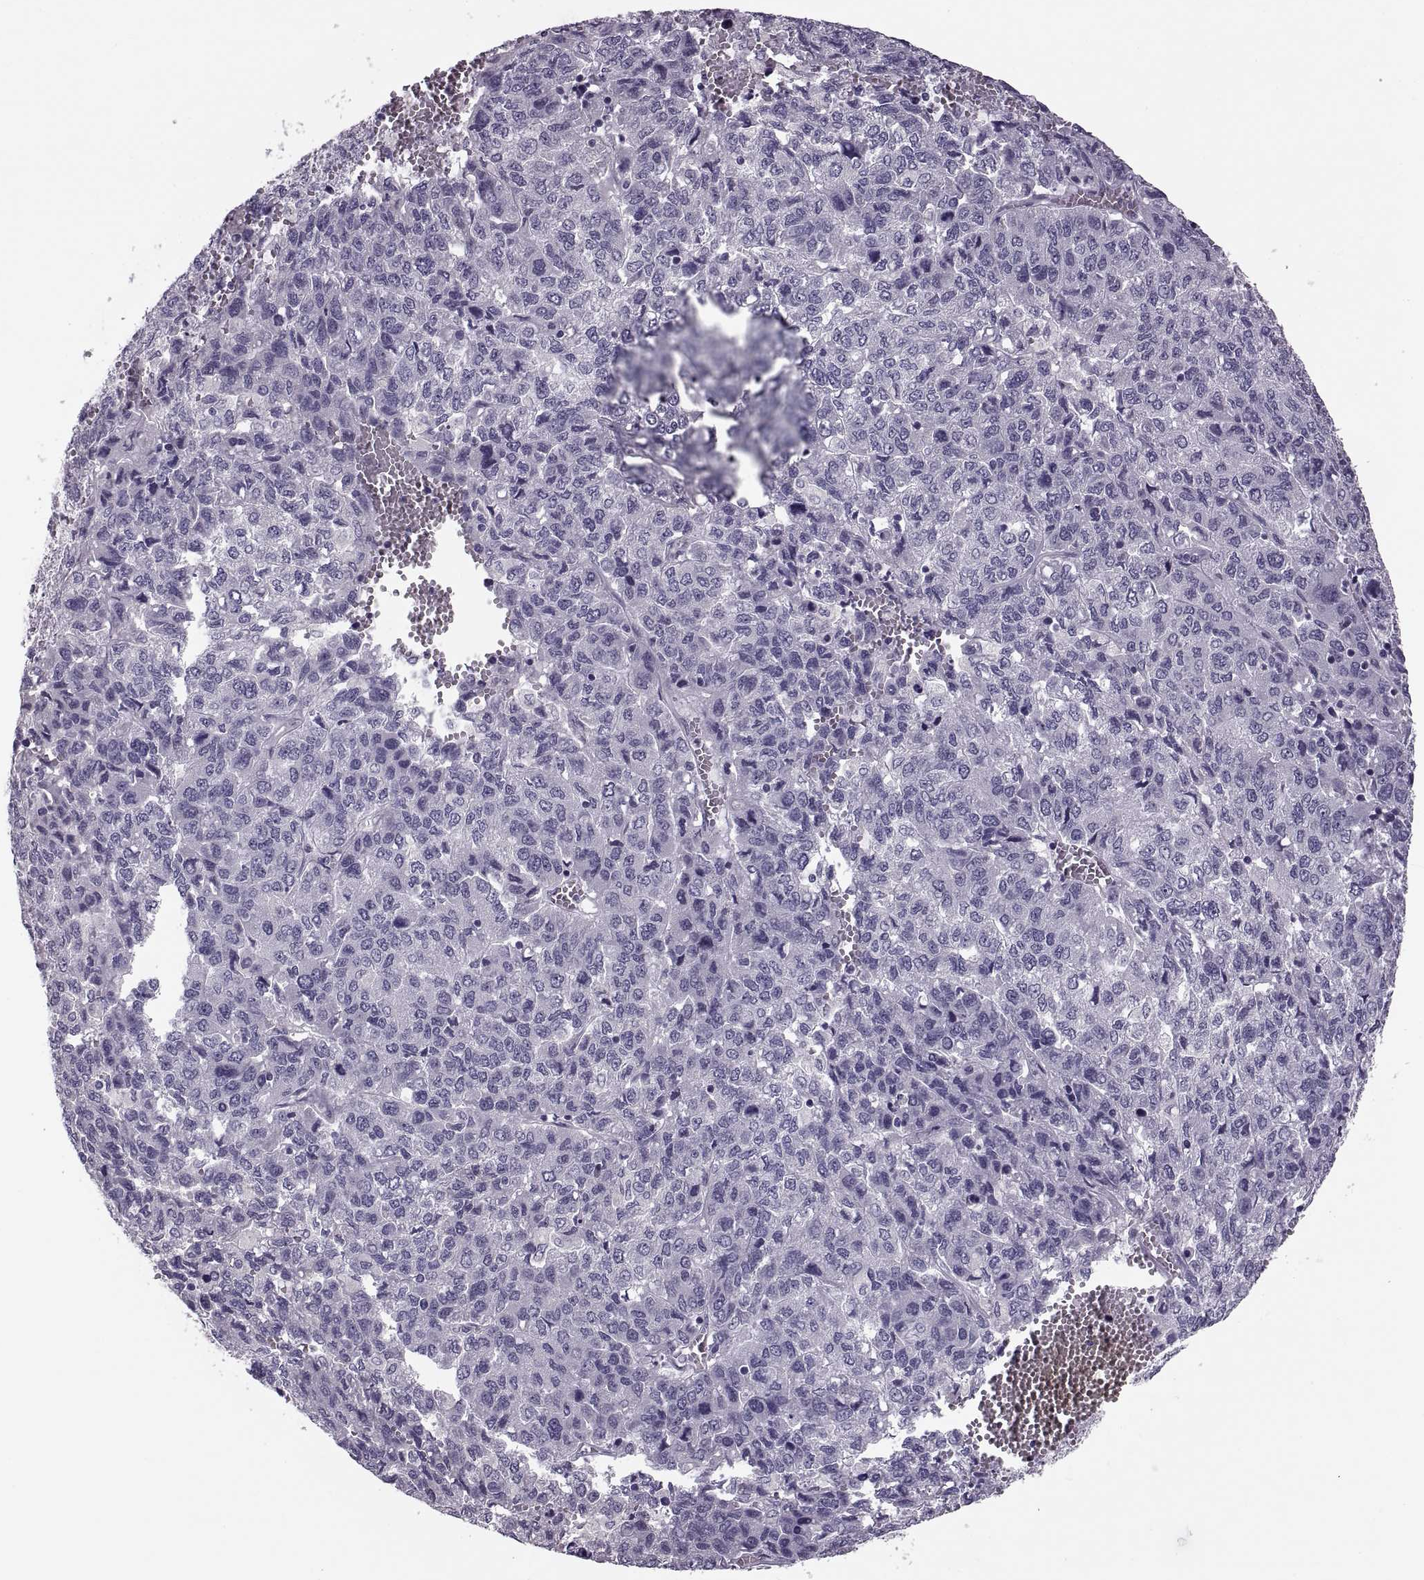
{"staining": {"intensity": "negative", "quantity": "none", "location": "none"}, "tissue": "liver cancer", "cell_type": "Tumor cells", "image_type": "cancer", "snomed": [{"axis": "morphology", "description": "Carcinoma, Hepatocellular, NOS"}, {"axis": "topography", "description": "Liver"}], "caption": "Image shows no protein staining in tumor cells of liver cancer (hepatocellular carcinoma) tissue.", "gene": "PRSS54", "patient": {"sex": "male", "age": 69}}